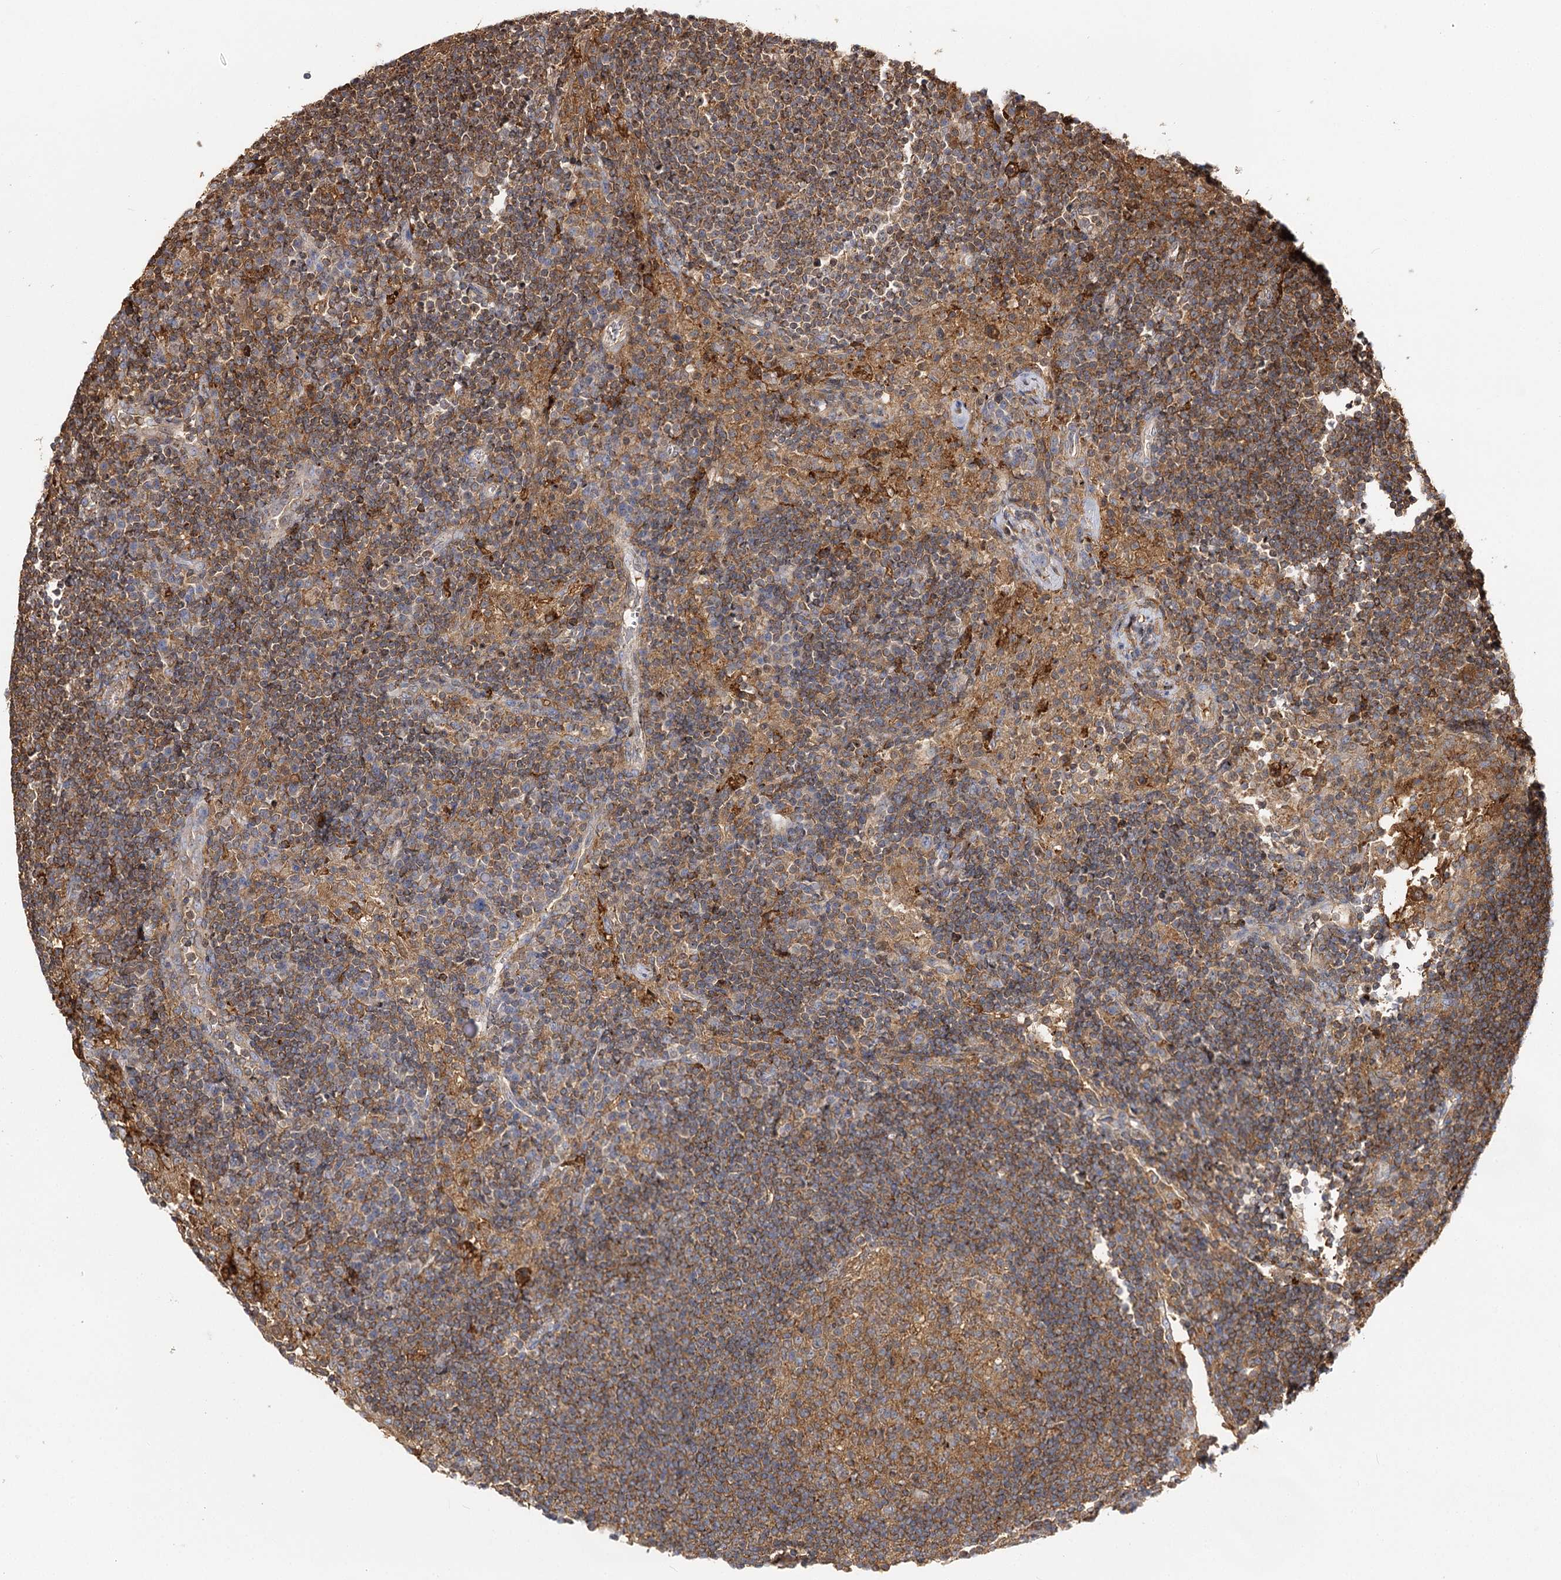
{"staining": {"intensity": "moderate", "quantity": ">75%", "location": "cytoplasmic/membranous"}, "tissue": "lymph node", "cell_type": "Germinal center cells", "image_type": "normal", "snomed": [{"axis": "morphology", "description": "Normal tissue, NOS"}, {"axis": "topography", "description": "Lymph node"}], "caption": "Brown immunohistochemical staining in unremarkable human lymph node reveals moderate cytoplasmic/membranous expression in approximately >75% of germinal center cells.", "gene": "SEC24B", "patient": {"sex": "female", "age": 53}}